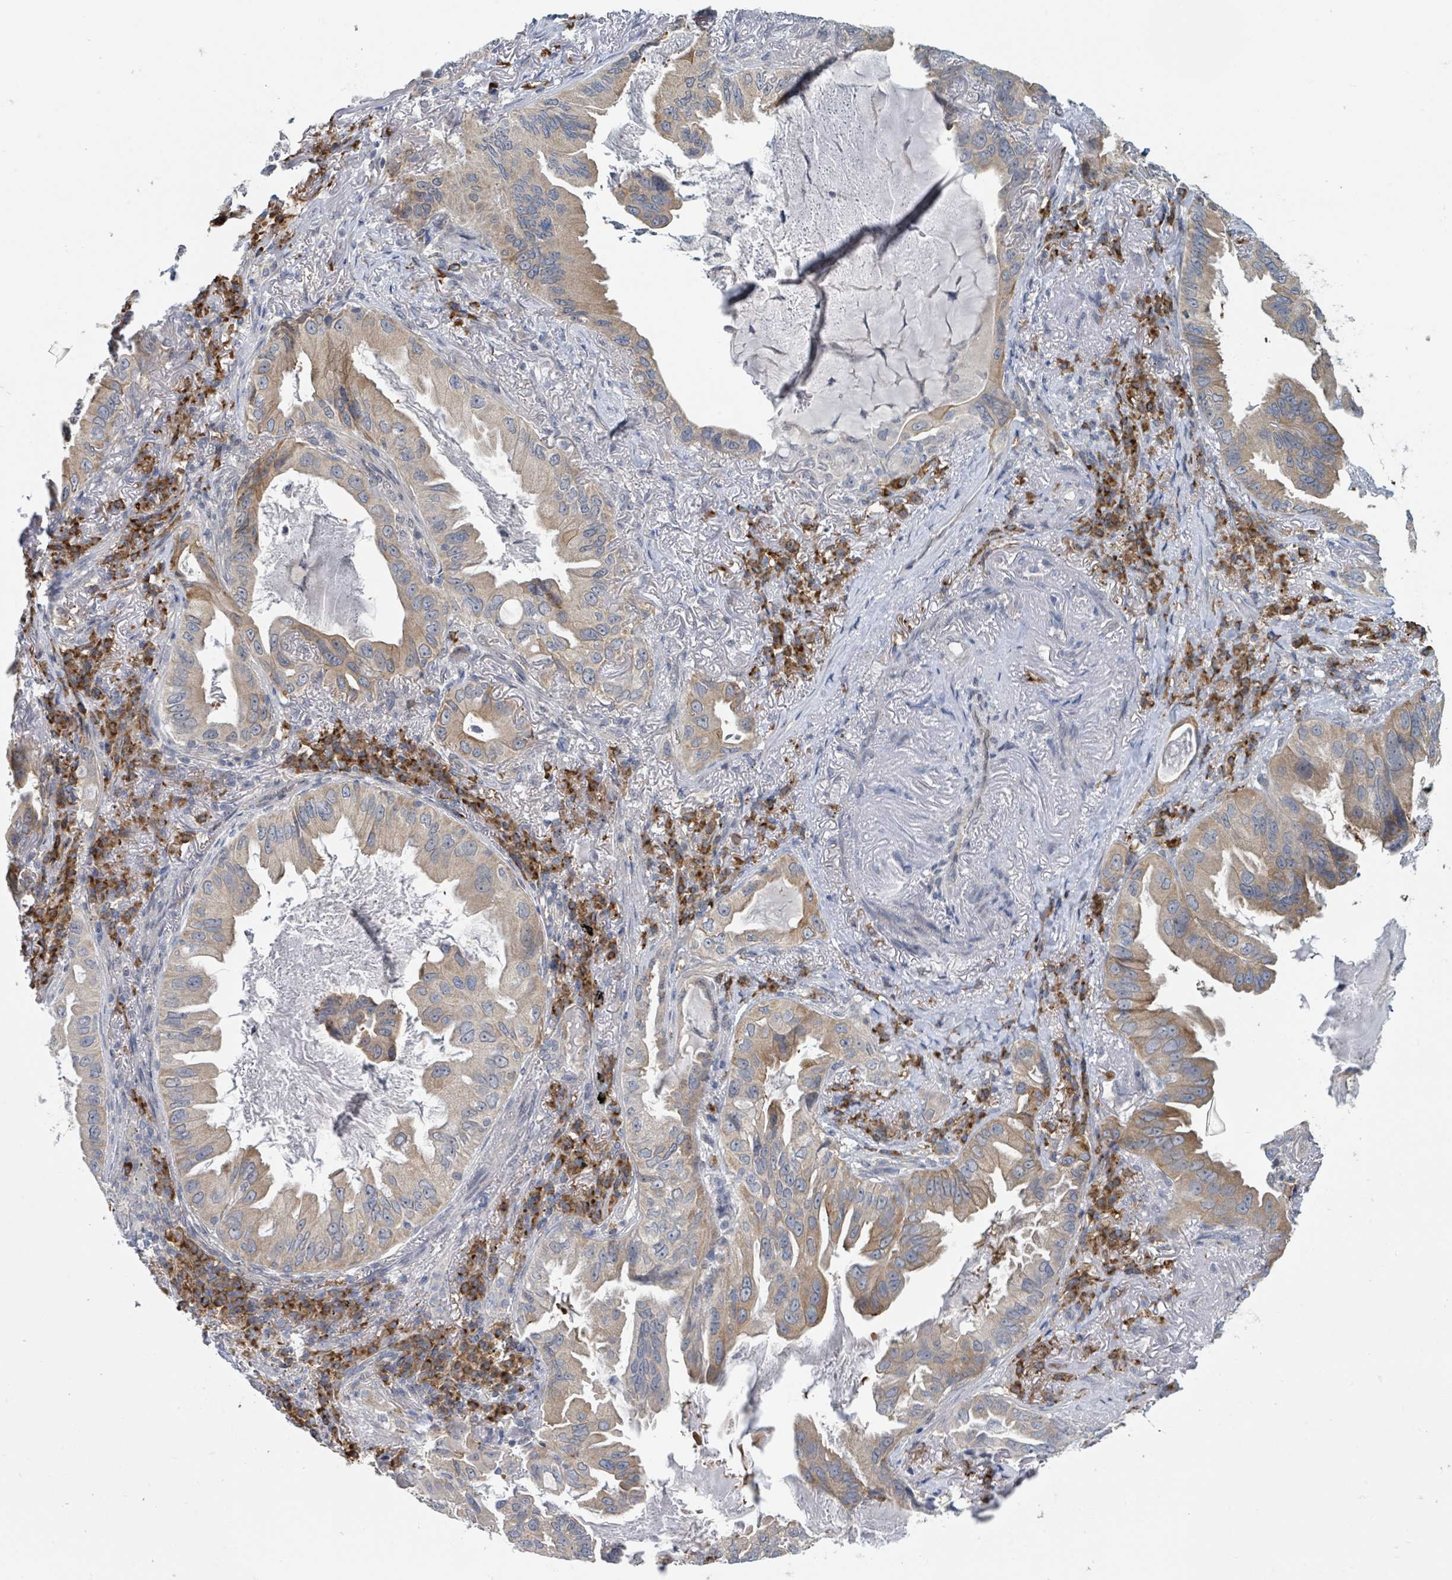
{"staining": {"intensity": "moderate", "quantity": "25%-75%", "location": "cytoplasmic/membranous"}, "tissue": "lung cancer", "cell_type": "Tumor cells", "image_type": "cancer", "snomed": [{"axis": "morphology", "description": "Adenocarcinoma, NOS"}, {"axis": "topography", "description": "Lung"}], "caption": "An immunohistochemistry histopathology image of neoplastic tissue is shown. Protein staining in brown labels moderate cytoplasmic/membranous positivity in lung cancer (adenocarcinoma) within tumor cells.", "gene": "ANKRD55", "patient": {"sex": "female", "age": 69}}